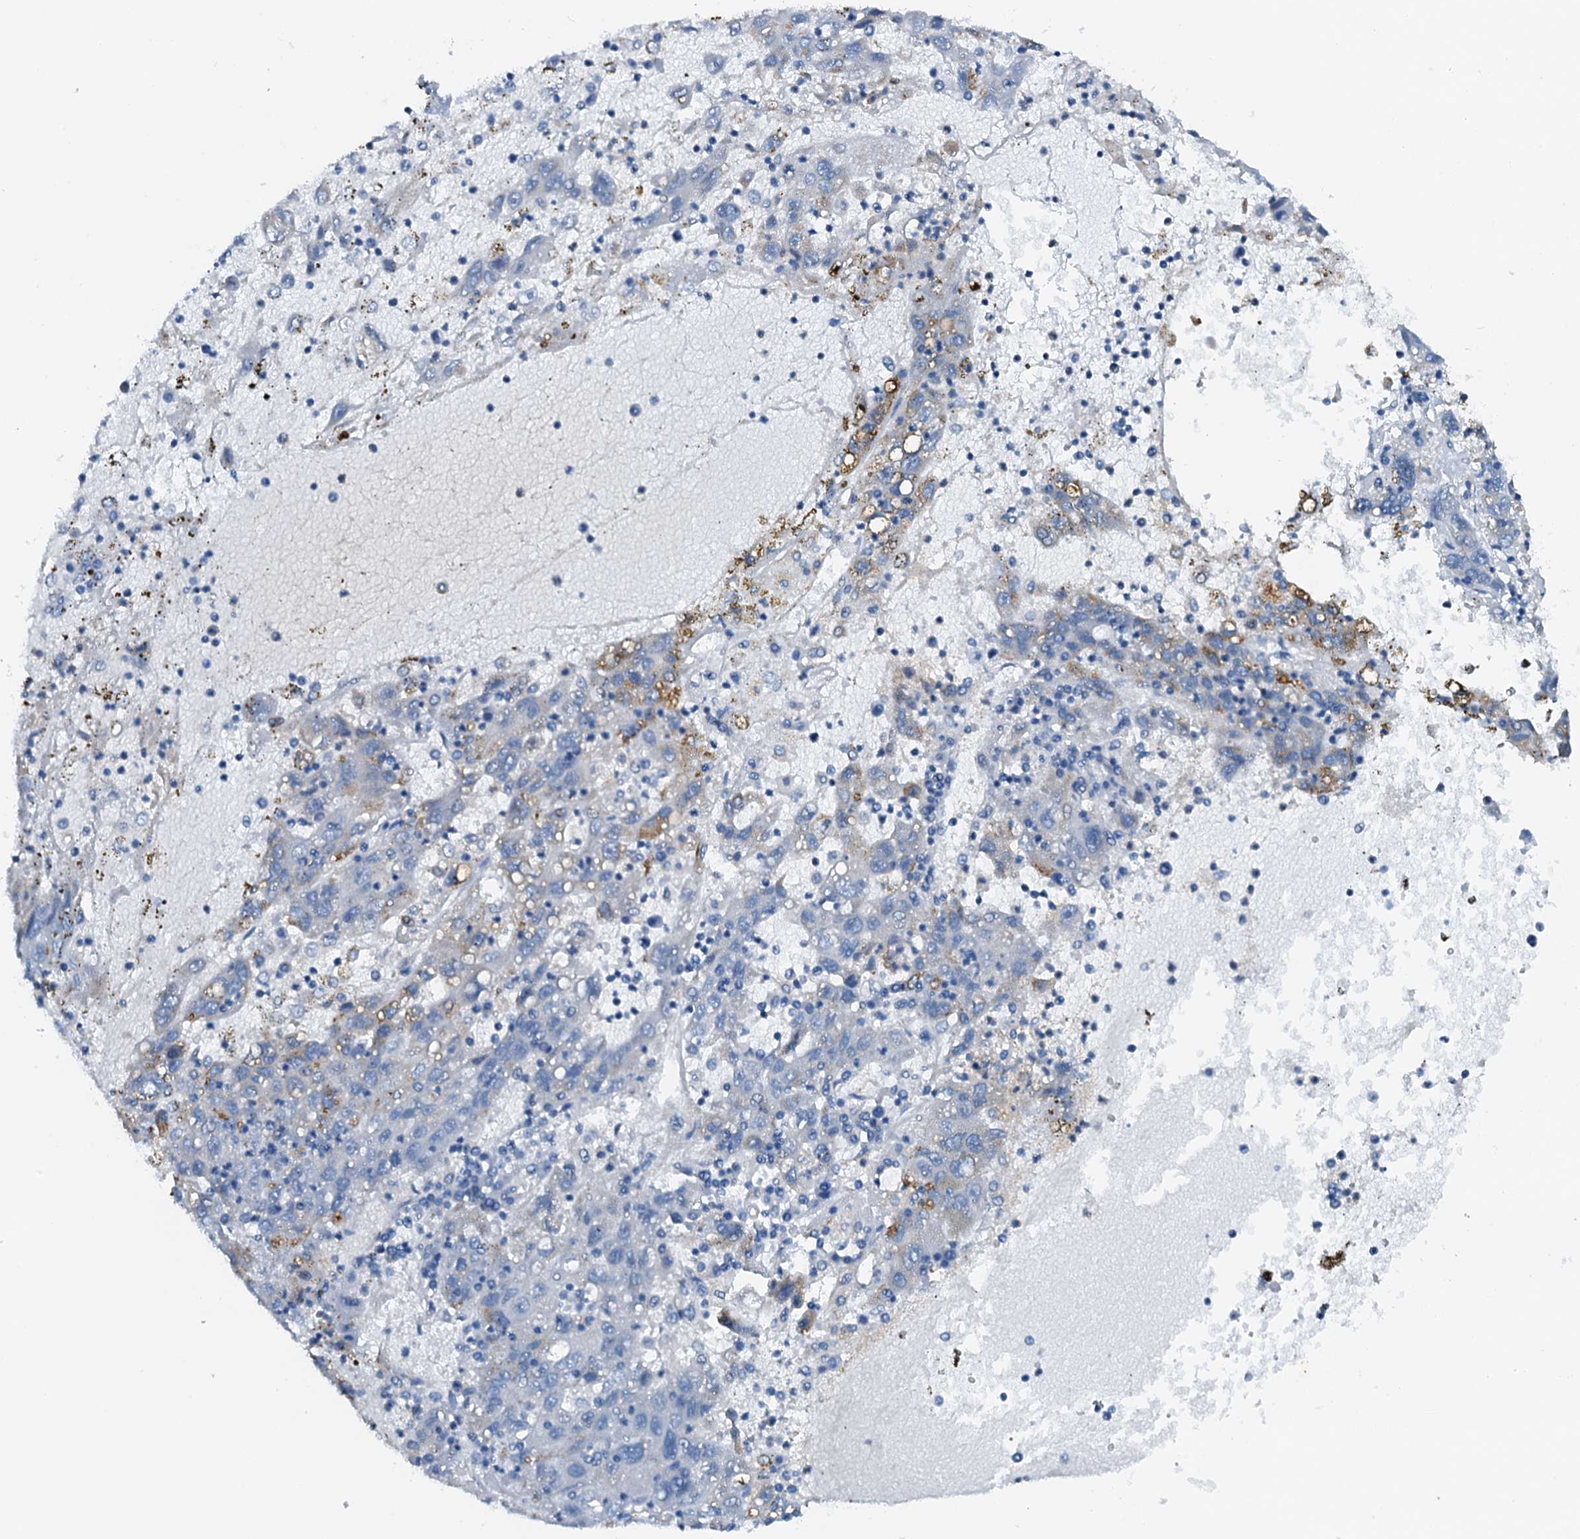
{"staining": {"intensity": "negative", "quantity": "none", "location": "none"}, "tissue": "liver cancer", "cell_type": "Tumor cells", "image_type": "cancer", "snomed": [{"axis": "morphology", "description": "Carcinoma, Hepatocellular, NOS"}, {"axis": "topography", "description": "Liver"}], "caption": "Tumor cells are negative for protein expression in human liver hepatocellular carcinoma.", "gene": "ZNF606", "patient": {"sex": "male", "age": 49}}